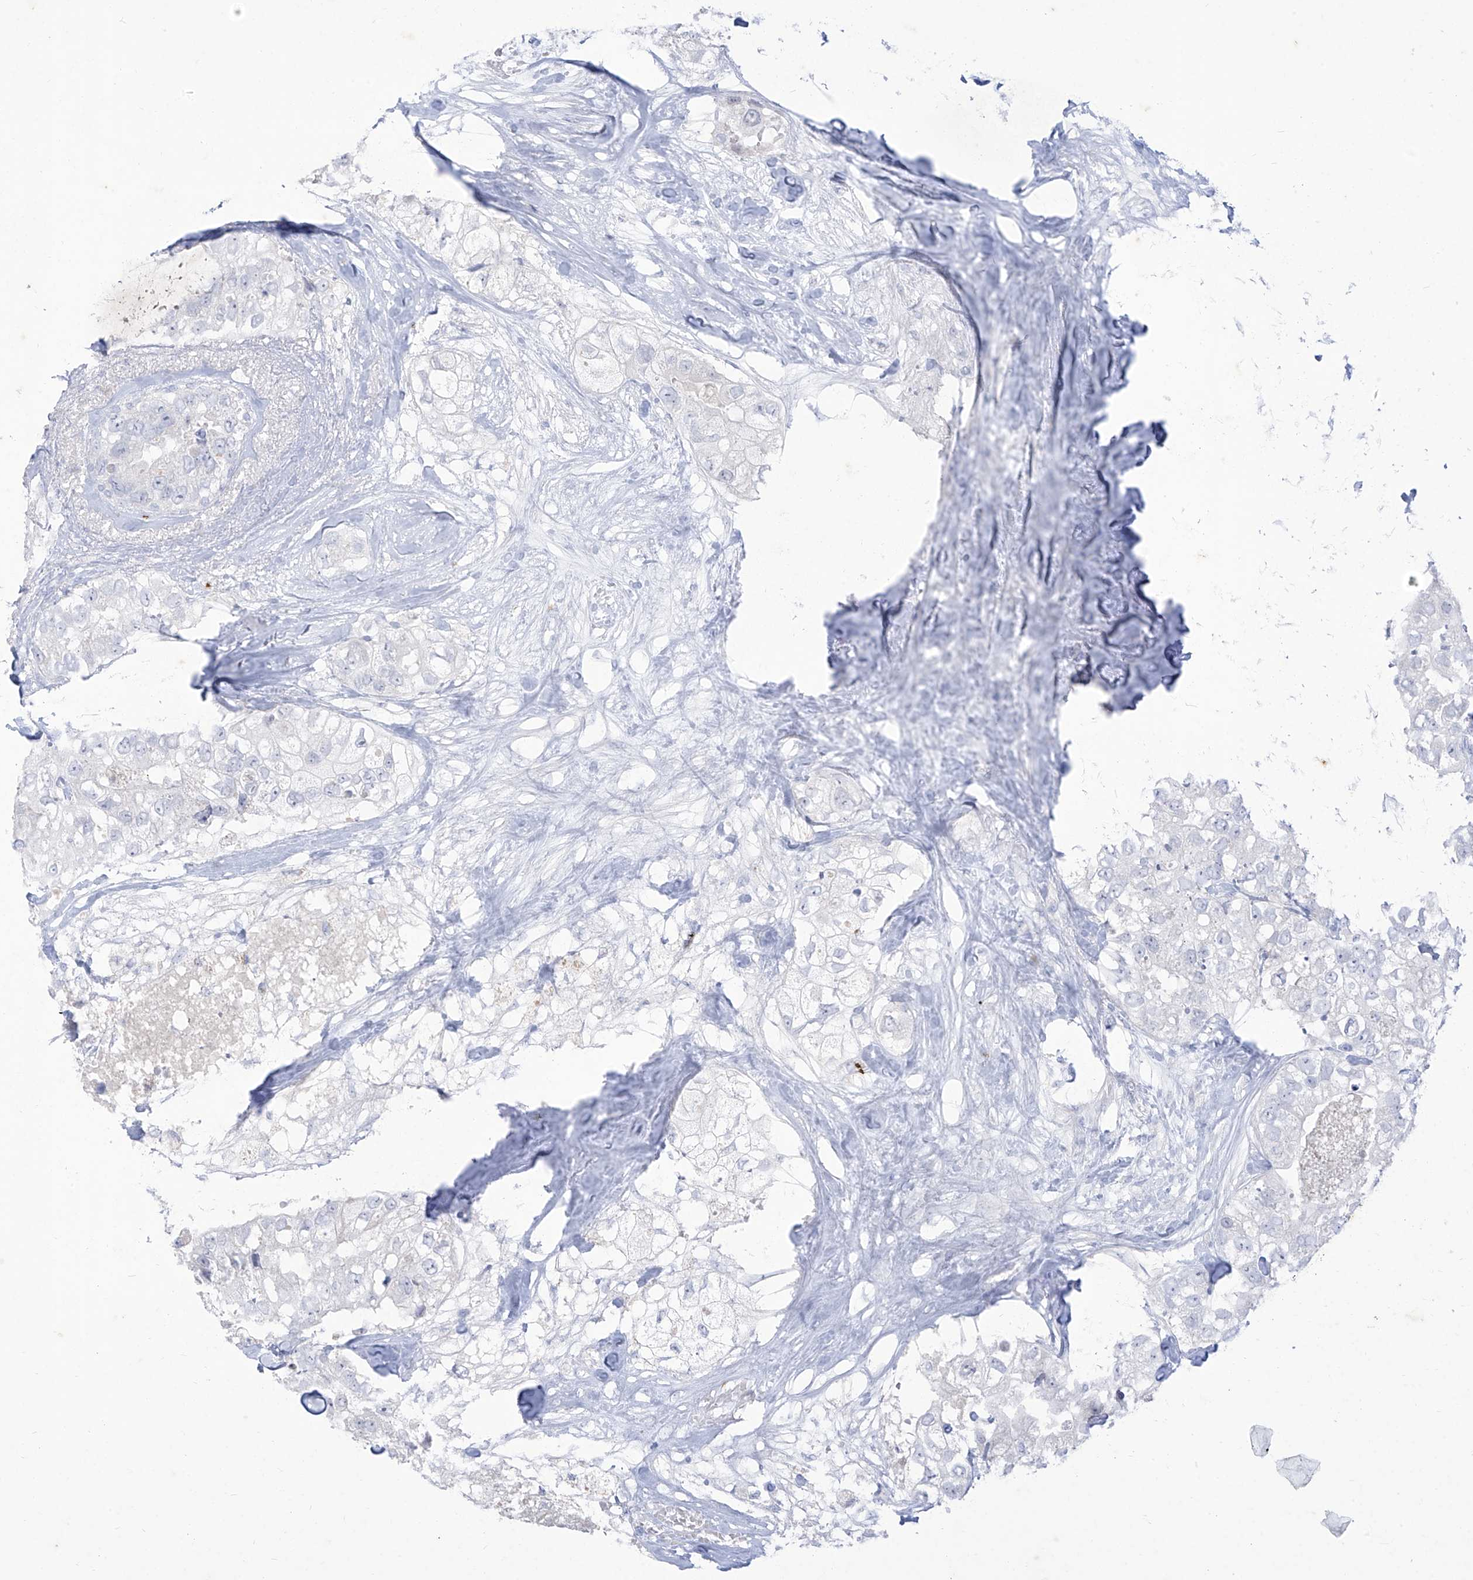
{"staining": {"intensity": "negative", "quantity": "none", "location": "none"}, "tissue": "breast cancer", "cell_type": "Tumor cells", "image_type": "cancer", "snomed": [{"axis": "morphology", "description": "Duct carcinoma"}, {"axis": "topography", "description": "Breast"}], "caption": "This is a image of immunohistochemistry (IHC) staining of intraductal carcinoma (breast), which shows no positivity in tumor cells. (Immunohistochemistry, brightfield microscopy, high magnification).", "gene": "TGM4", "patient": {"sex": "female", "age": 62}}